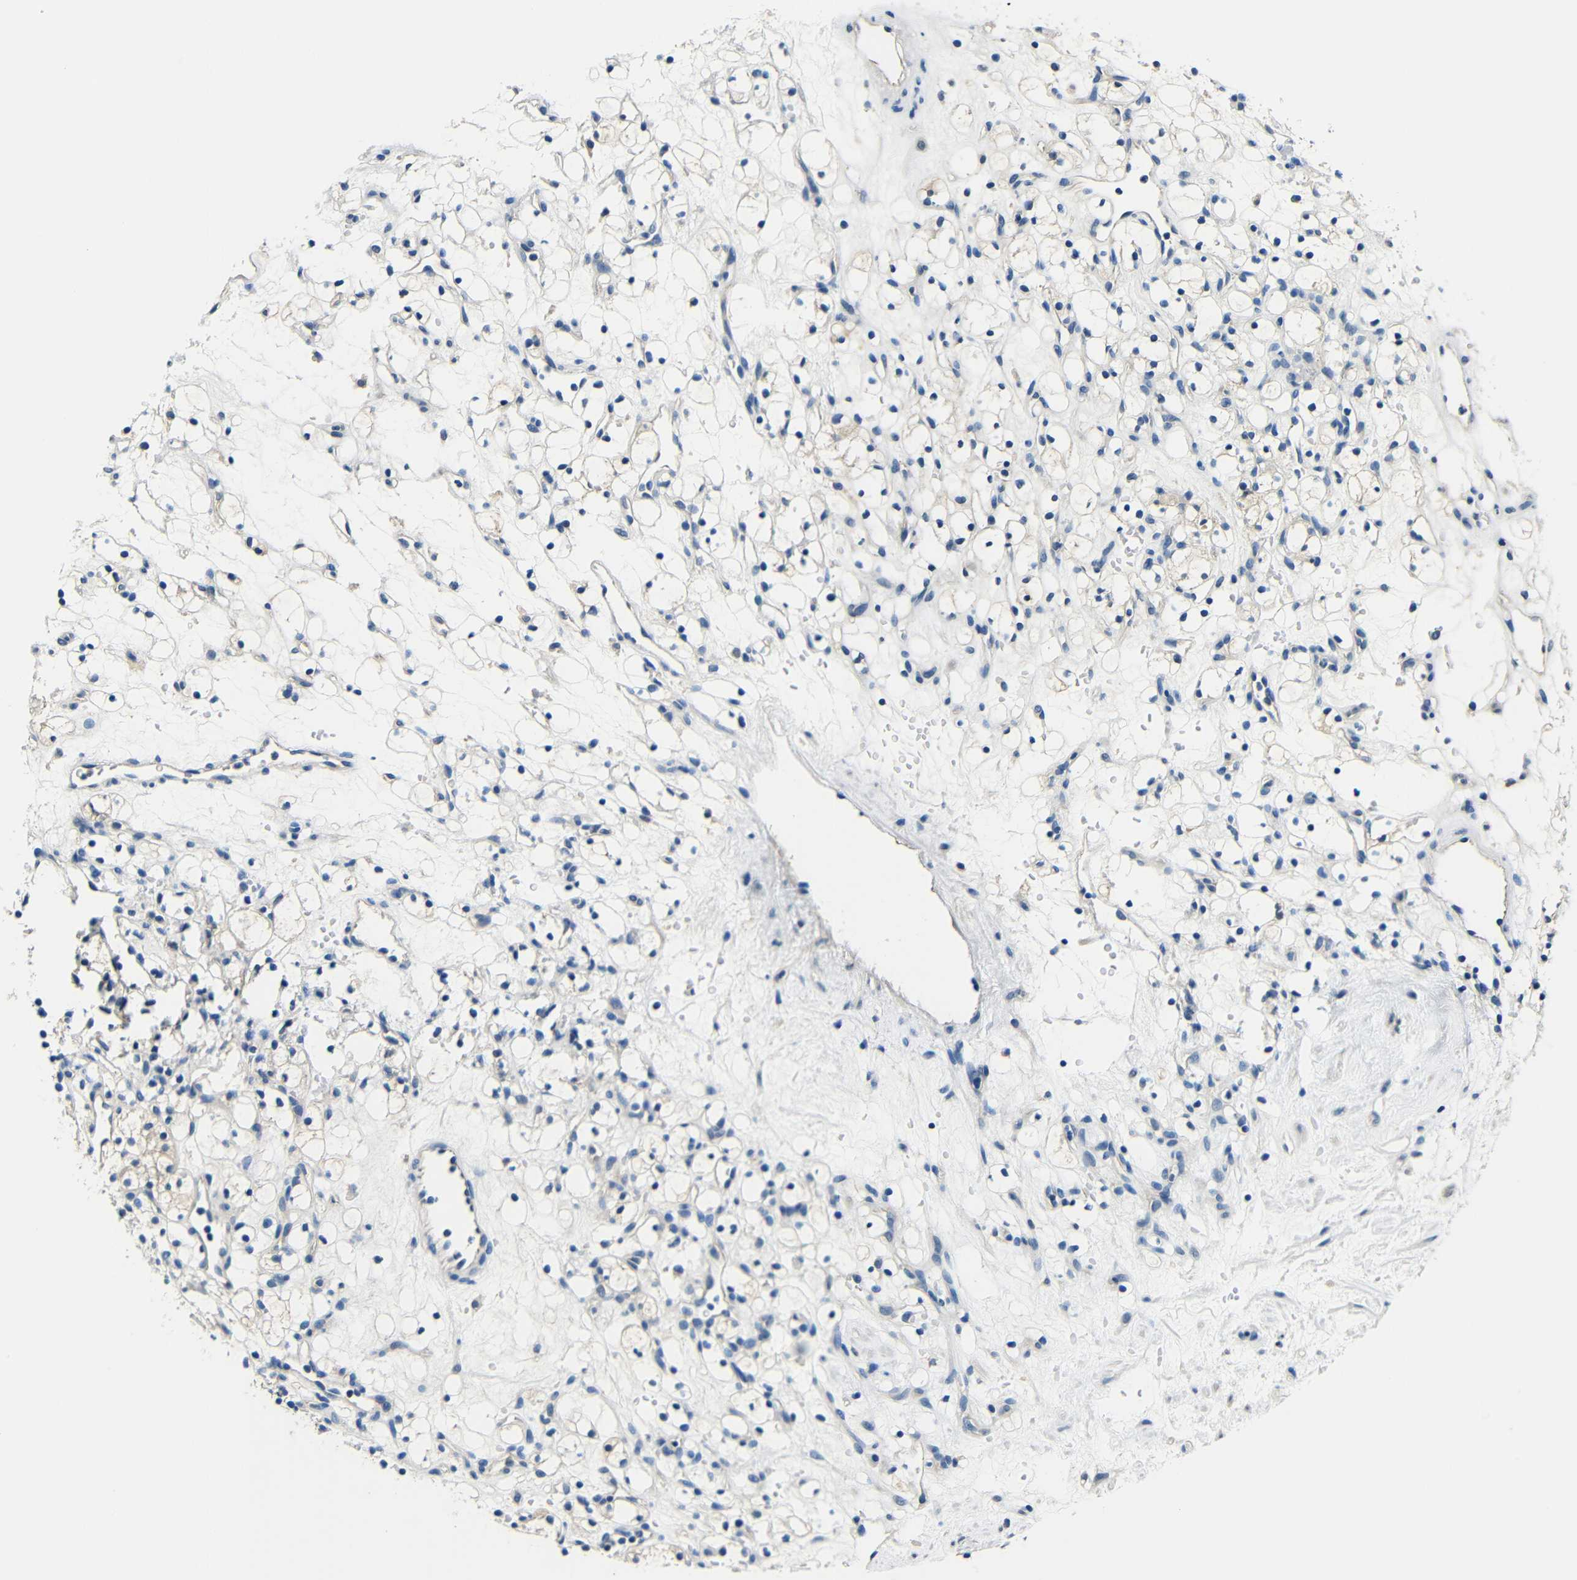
{"staining": {"intensity": "negative", "quantity": "none", "location": "none"}, "tissue": "renal cancer", "cell_type": "Tumor cells", "image_type": "cancer", "snomed": [{"axis": "morphology", "description": "Adenocarcinoma, NOS"}, {"axis": "topography", "description": "Kidney"}], "caption": "Immunohistochemistry (IHC) histopathology image of neoplastic tissue: renal cancer stained with DAB (3,3'-diaminobenzidine) demonstrates no significant protein expression in tumor cells.", "gene": "ADAP1", "patient": {"sex": "female", "age": 60}}